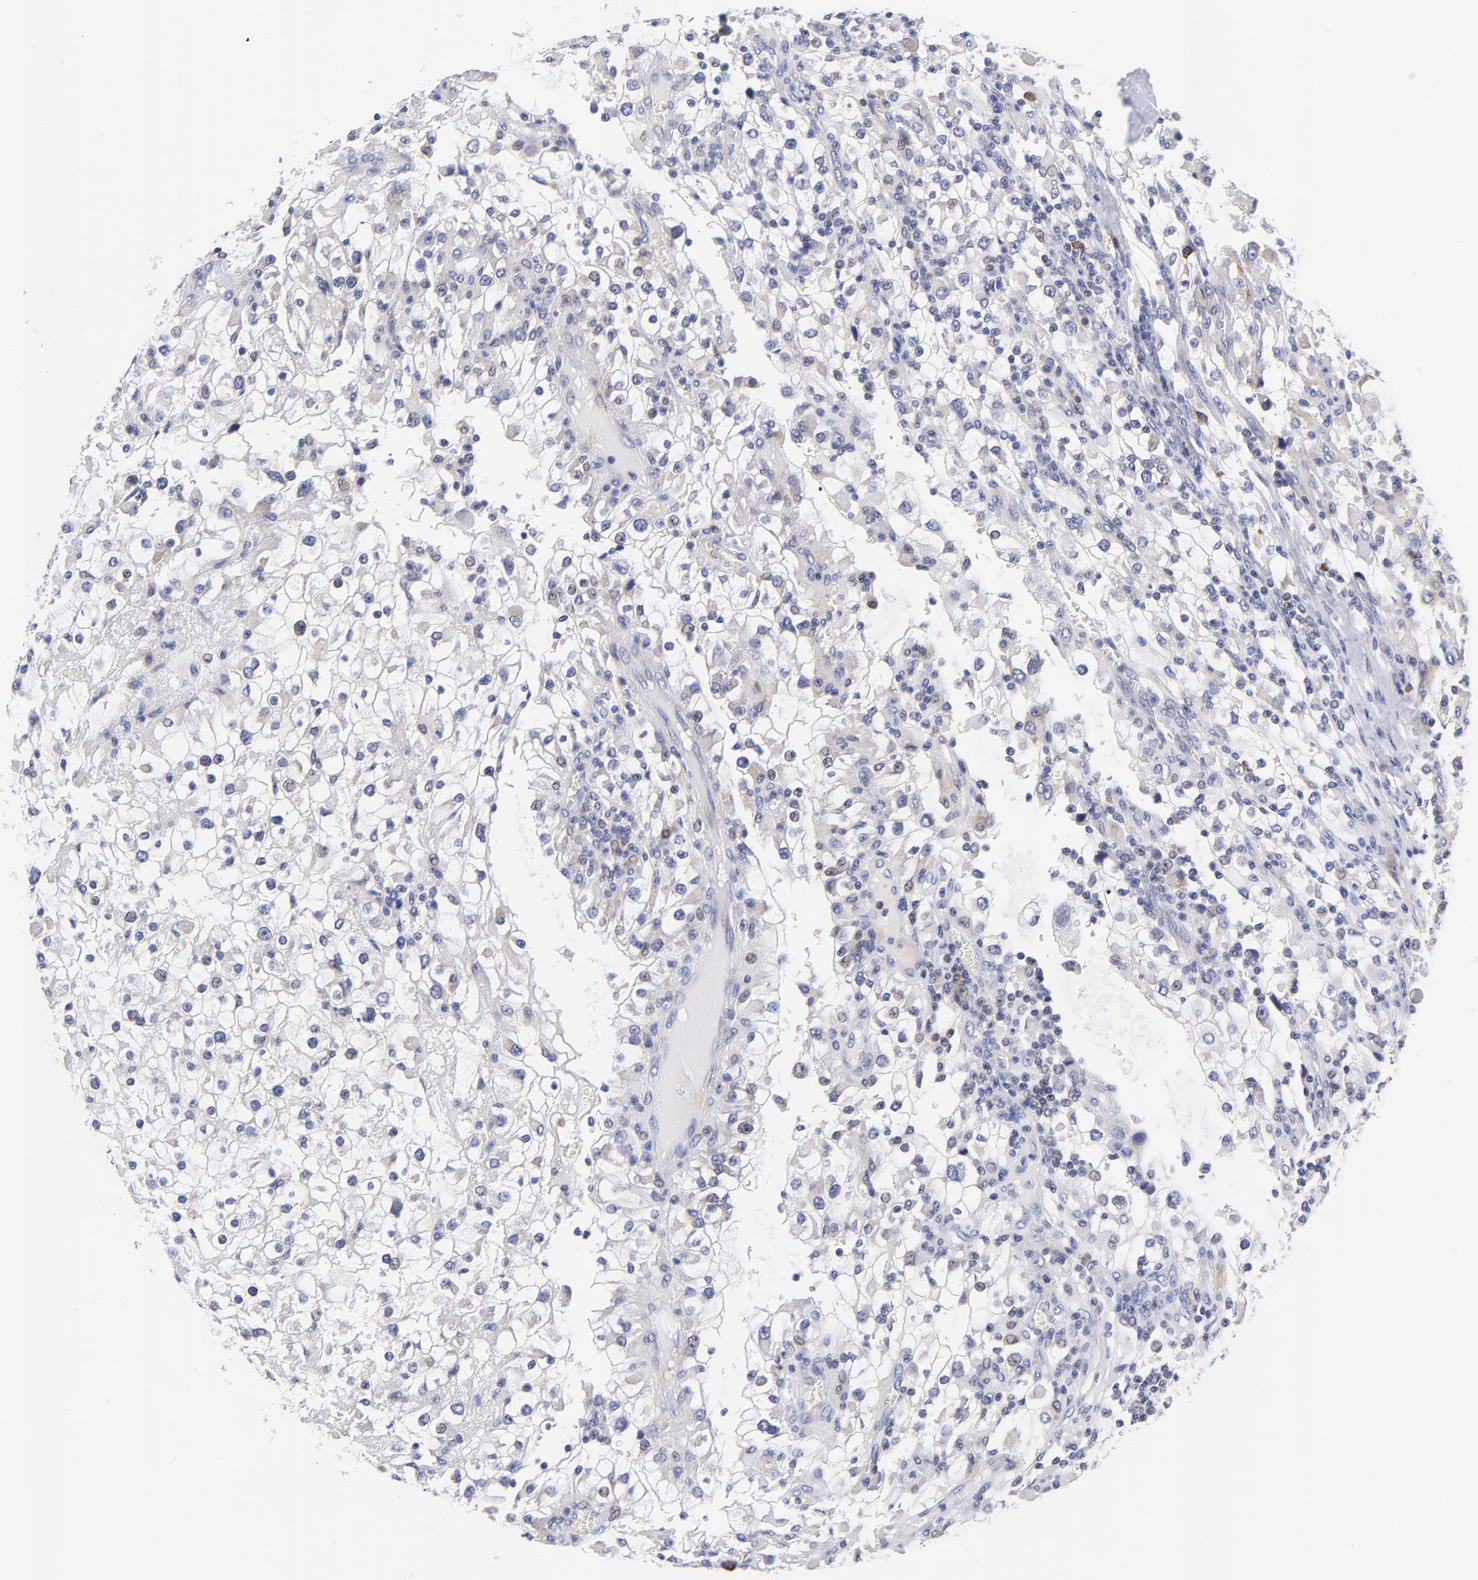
{"staining": {"intensity": "weak", "quantity": "<25%", "location": "nuclear"}, "tissue": "renal cancer", "cell_type": "Tumor cells", "image_type": "cancer", "snomed": [{"axis": "morphology", "description": "Adenocarcinoma, NOS"}, {"axis": "topography", "description": "Kidney"}], "caption": "This is an IHC histopathology image of human renal cancer (adenocarcinoma). There is no staining in tumor cells.", "gene": "AFF2", "patient": {"sex": "female", "age": 52}}